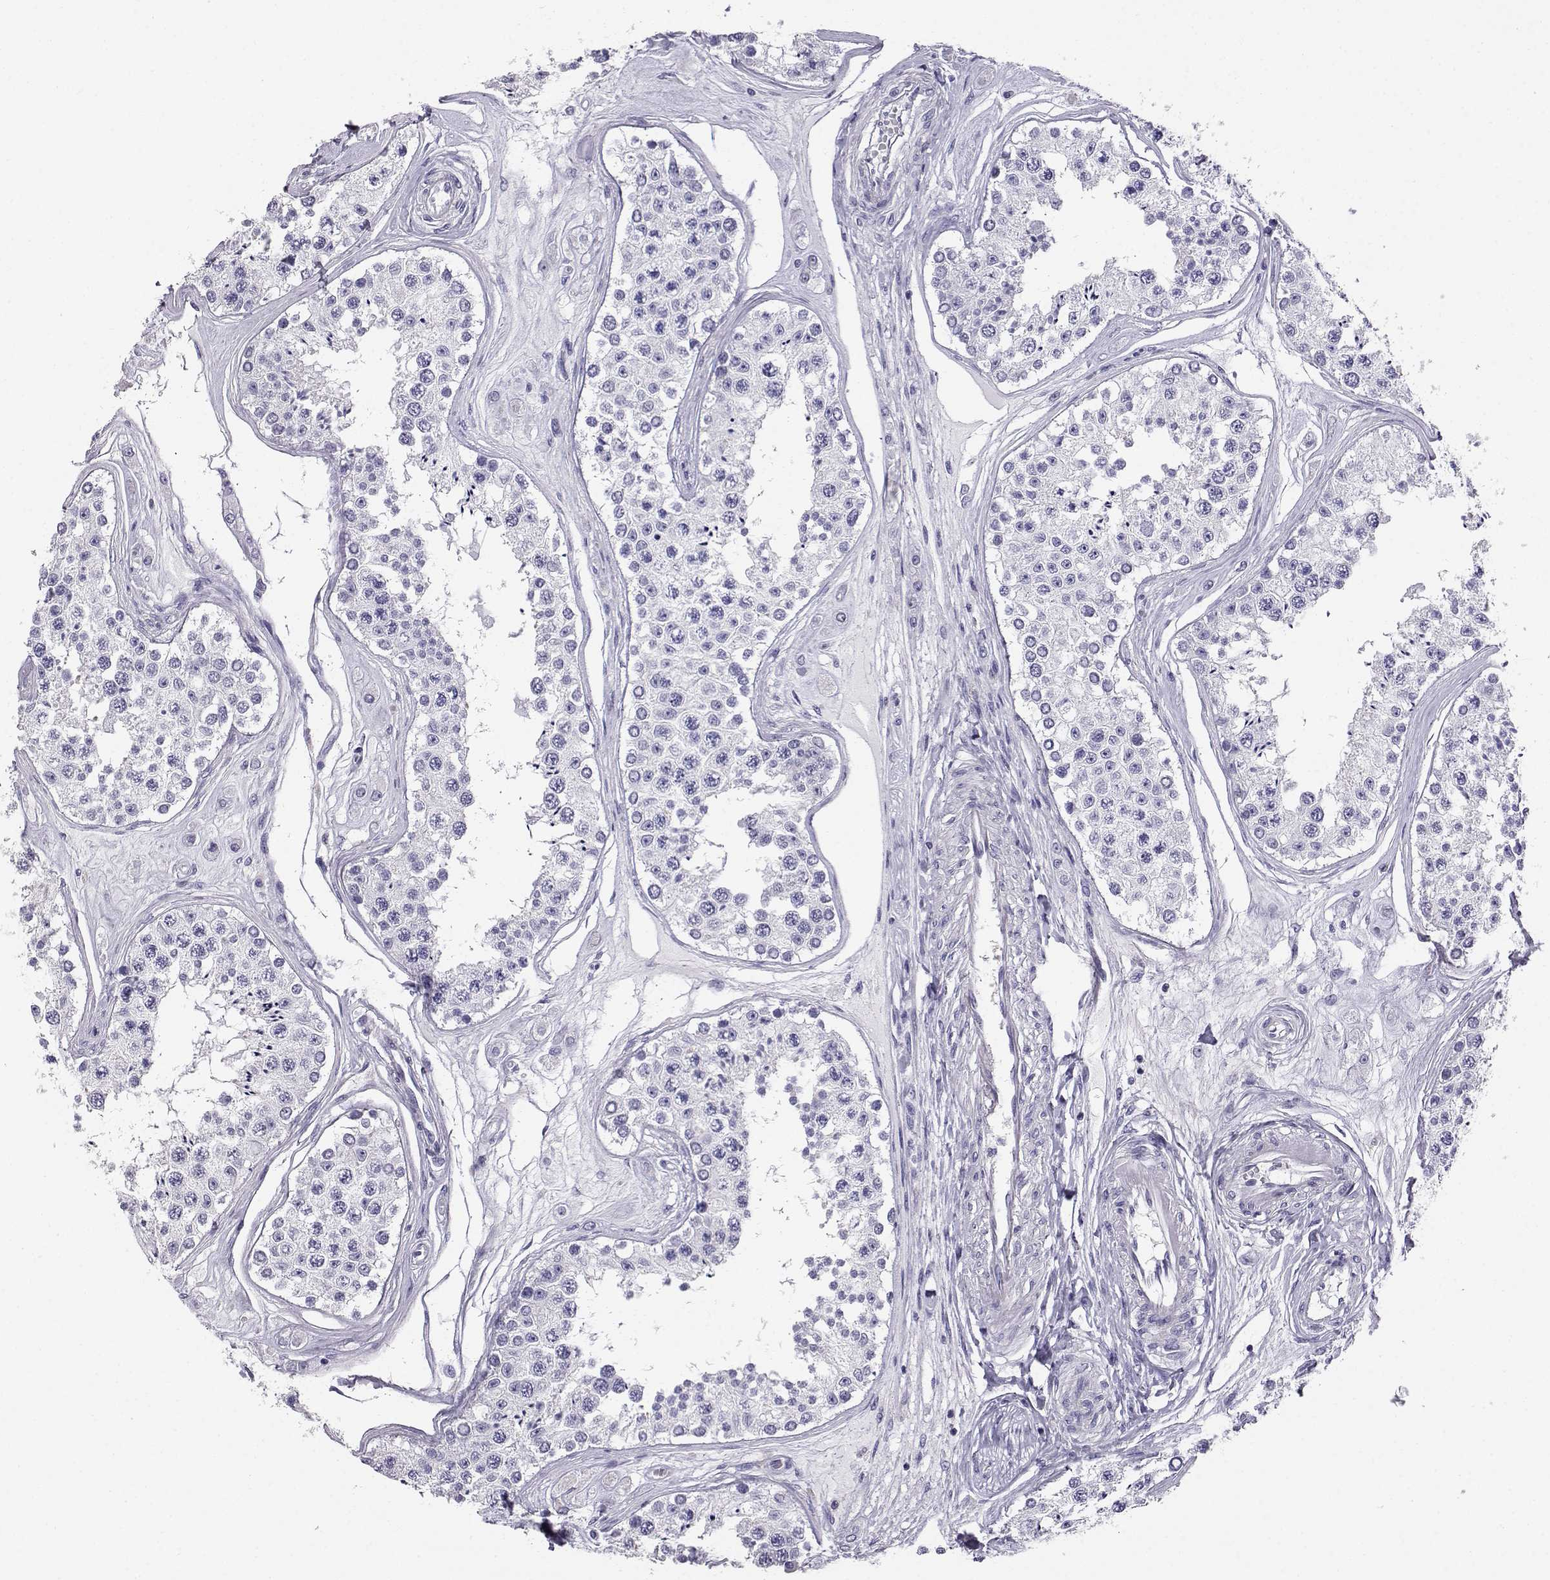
{"staining": {"intensity": "negative", "quantity": "none", "location": "none"}, "tissue": "testis", "cell_type": "Cells in seminiferous ducts", "image_type": "normal", "snomed": [{"axis": "morphology", "description": "Normal tissue, NOS"}, {"axis": "topography", "description": "Testis"}], "caption": "IHC histopathology image of unremarkable human testis stained for a protein (brown), which shows no expression in cells in seminiferous ducts.", "gene": "AKR1B1", "patient": {"sex": "male", "age": 25}}